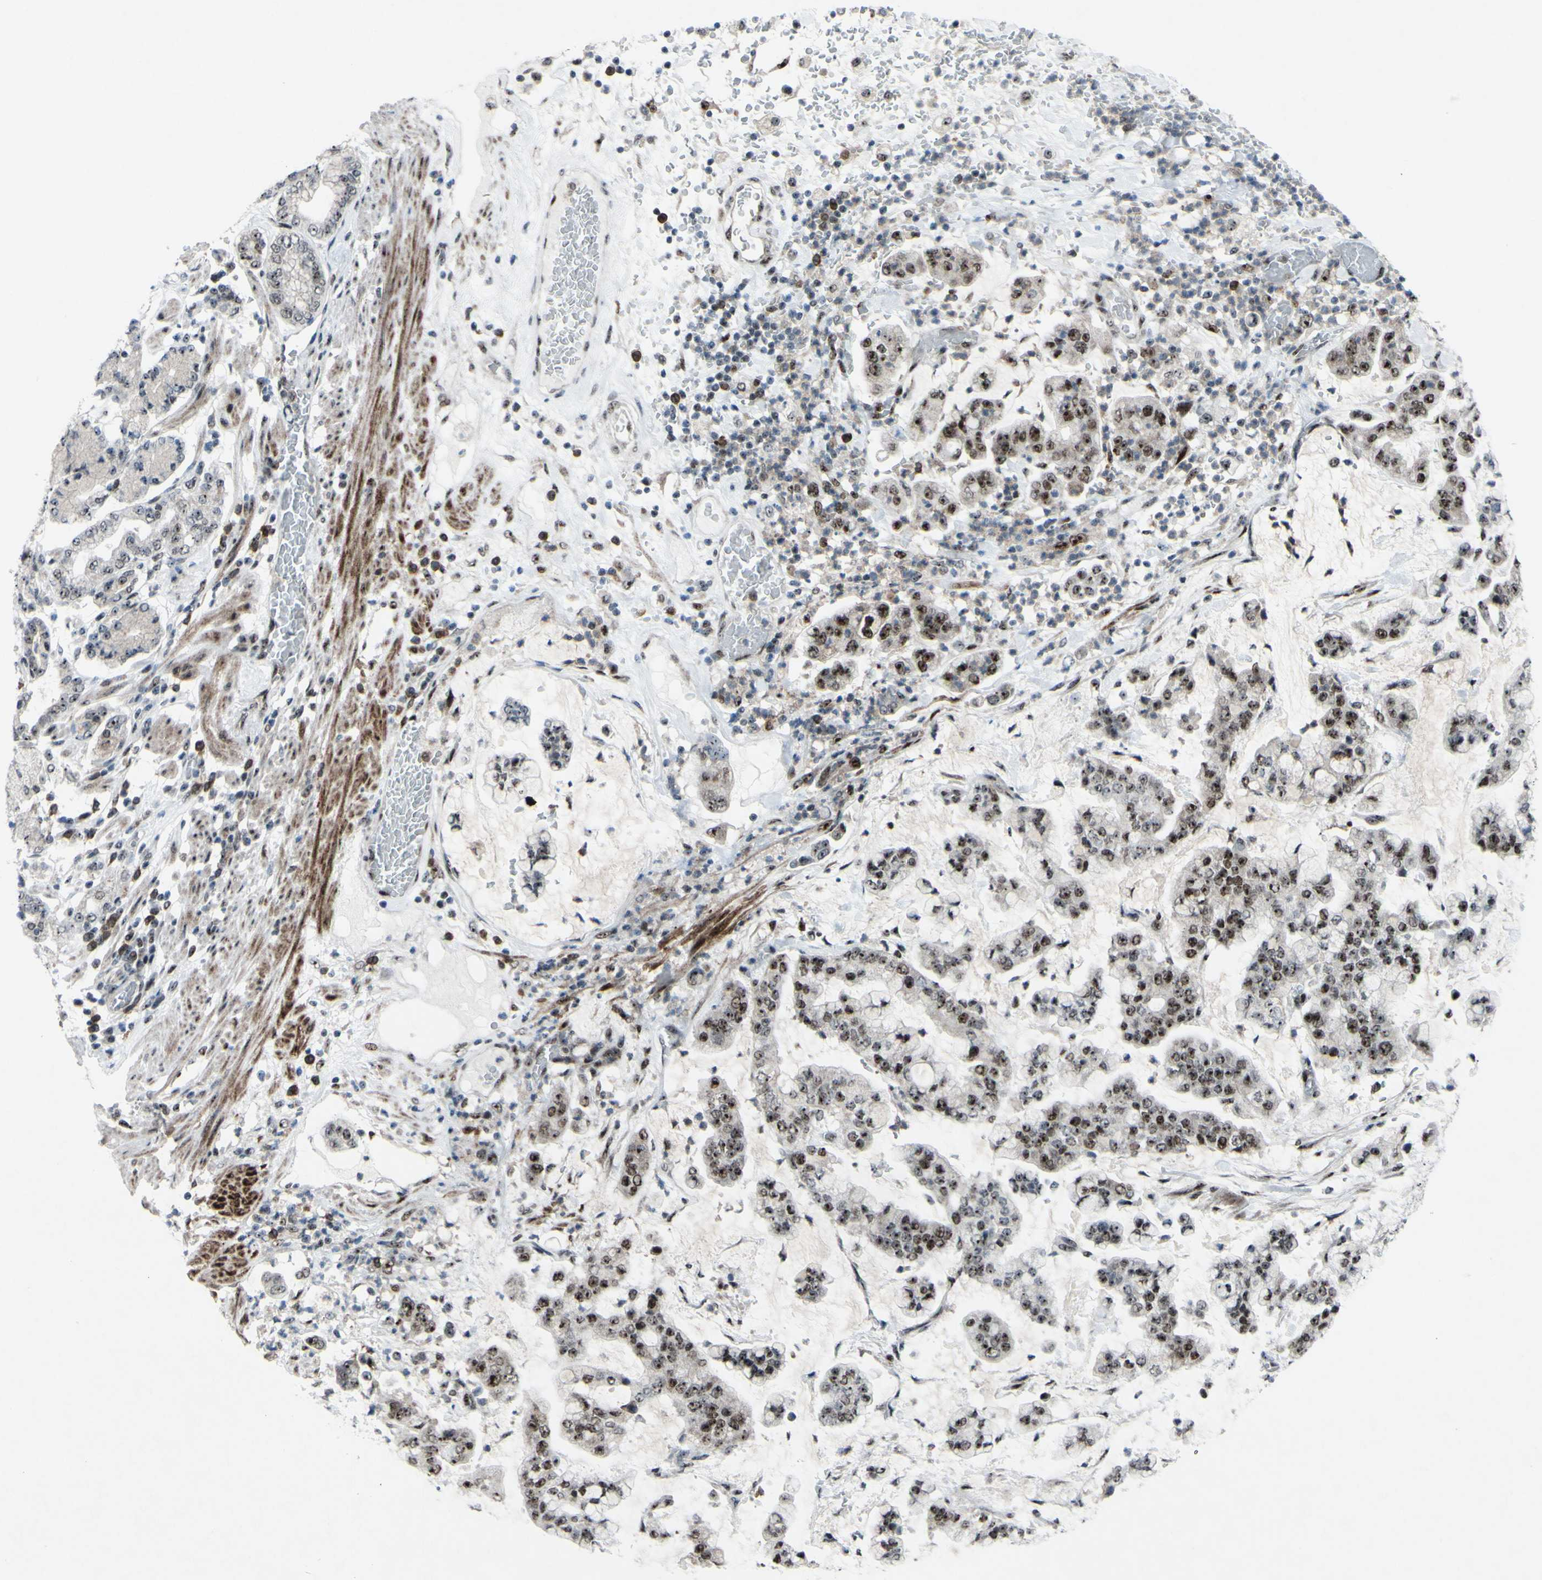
{"staining": {"intensity": "moderate", "quantity": ">75%", "location": "nuclear"}, "tissue": "stomach cancer", "cell_type": "Tumor cells", "image_type": "cancer", "snomed": [{"axis": "morphology", "description": "Normal tissue, NOS"}, {"axis": "morphology", "description": "Adenocarcinoma, NOS"}, {"axis": "topography", "description": "Stomach, upper"}, {"axis": "topography", "description": "Stomach"}], "caption": "Human adenocarcinoma (stomach) stained with a brown dye exhibits moderate nuclear positive positivity in approximately >75% of tumor cells.", "gene": "POLR1A", "patient": {"sex": "male", "age": 76}}